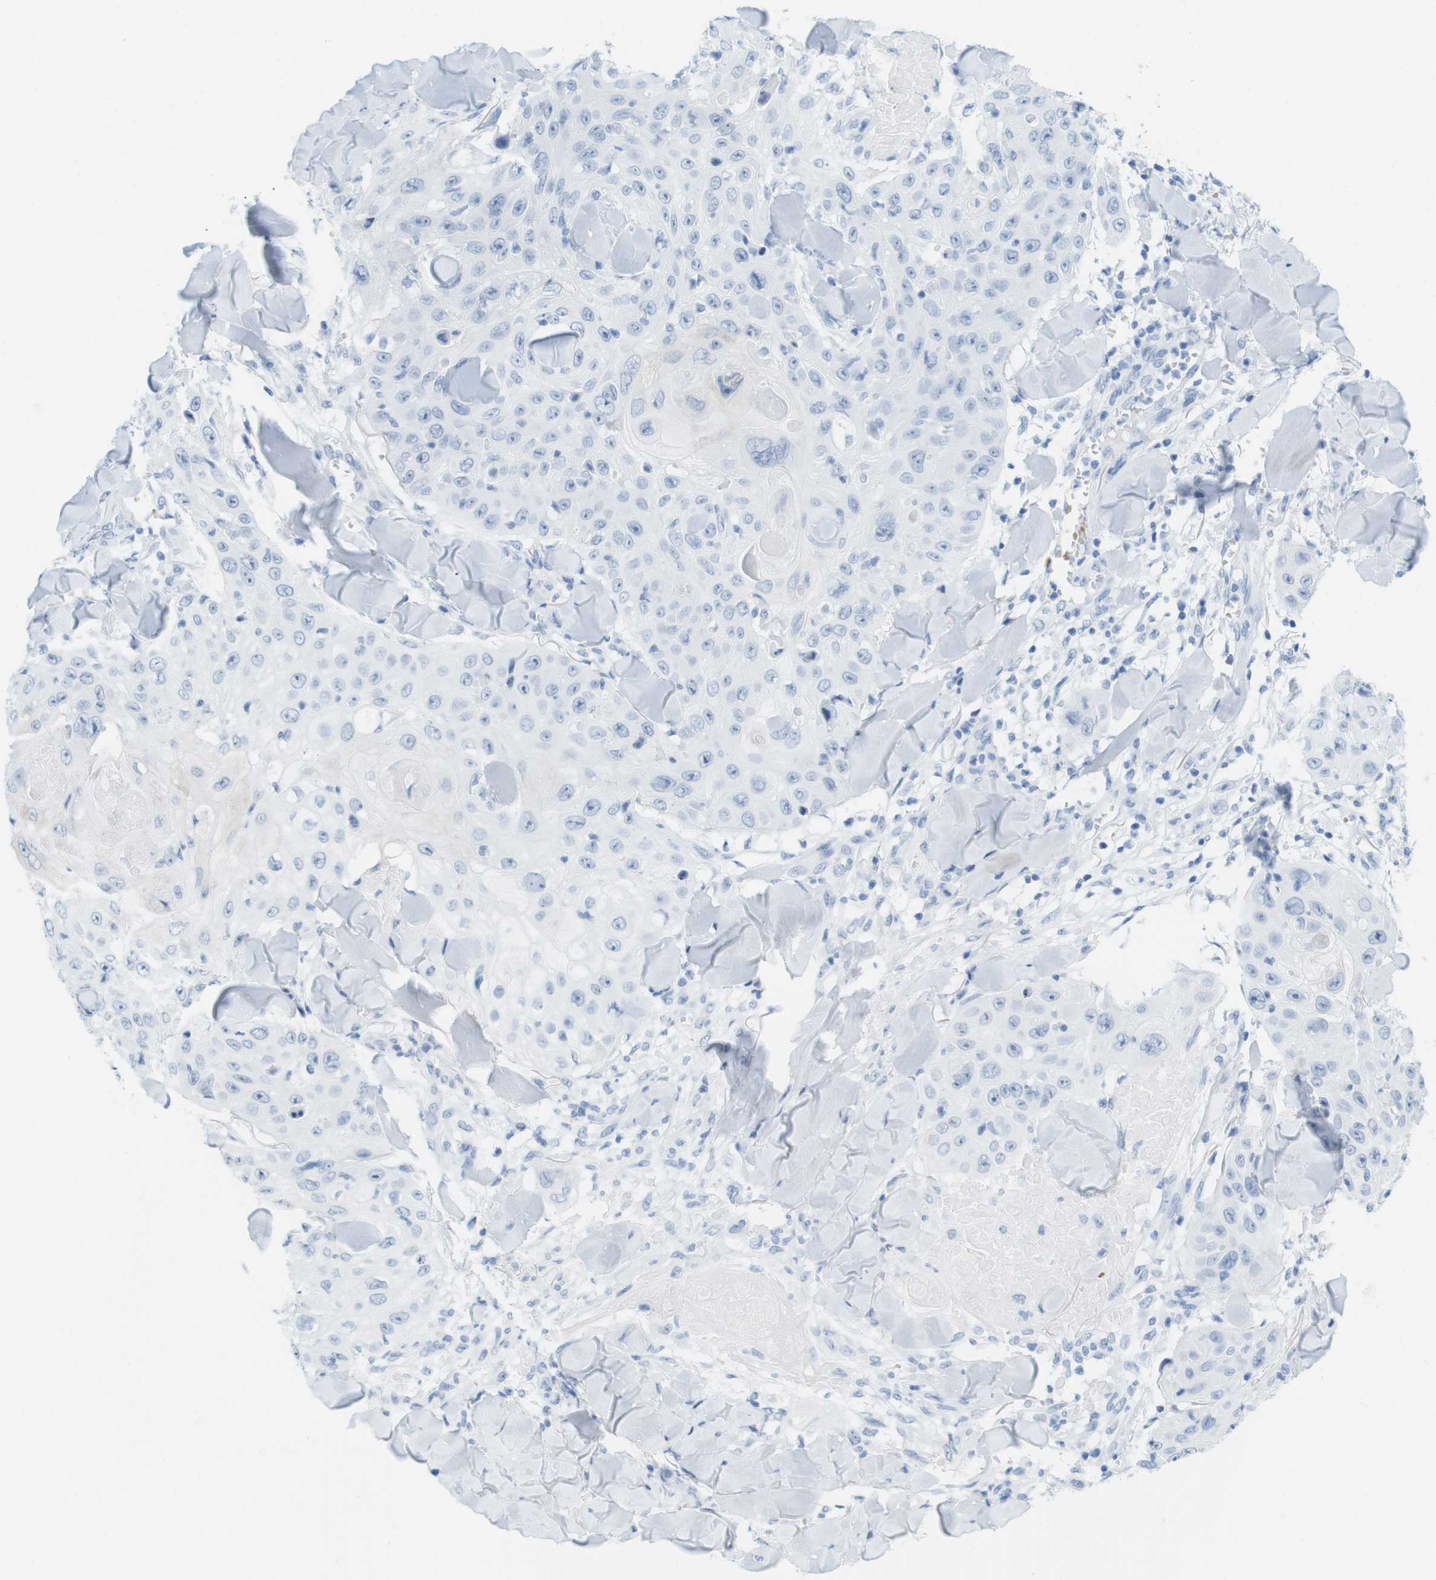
{"staining": {"intensity": "negative", "quantity": "none", "location": "none"}, "tissue": "skin cancer", "cell_type": "Tumor cells", "image_type": "cancer", "snomed": [{"axis": "morphology", "description": "Squamous cell carcinoma, NOS"}, {"axis": "topography", "description": "Skin"}], "caption": "A micrograph of skin cancer stained for a protein shows no brown staining in tumor cells.", "gene": "TNNT2", "patient": {"sex": "male", "age": 86}}